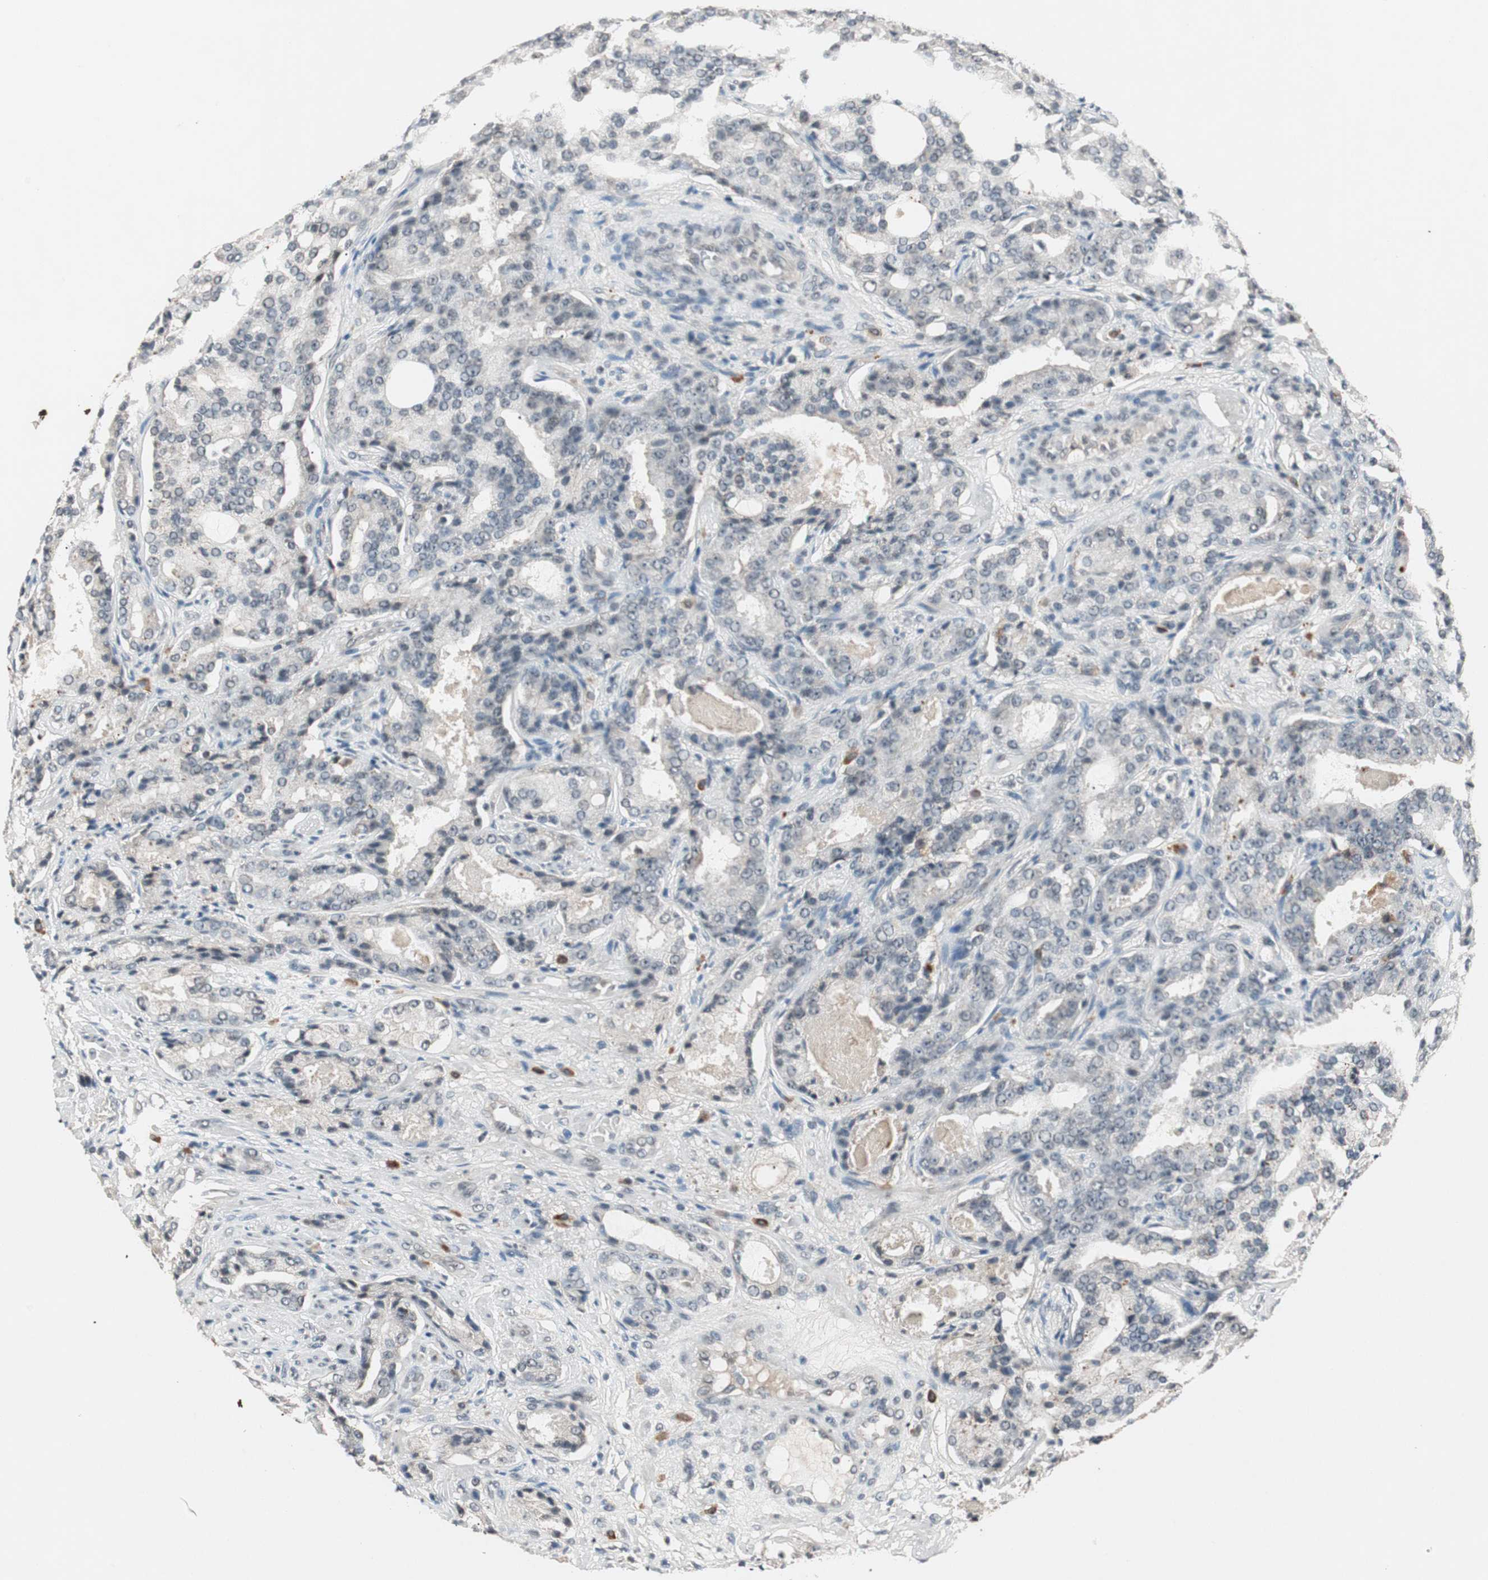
{"staining": {"intensity": "negative", "quantity": "none", "location": "none"}, "tissue": "prostate cancer", "cell_type": "Tumor cells", "image_type": "cancer", "snomed": [{"axis": "morphology", "description": "Adenocarcinoma, High grade"}, {"axis": "topography", "description": "Prostate"}], "caption": "DAB (3,3'-diaminobenzidine) immunohistochemical staining of prostate adenocarcinoma (high-grade) reveals no significant expression in tumor cells.", "gene": "NFRKB", "patient": {"sex": "male", "age": 72}}